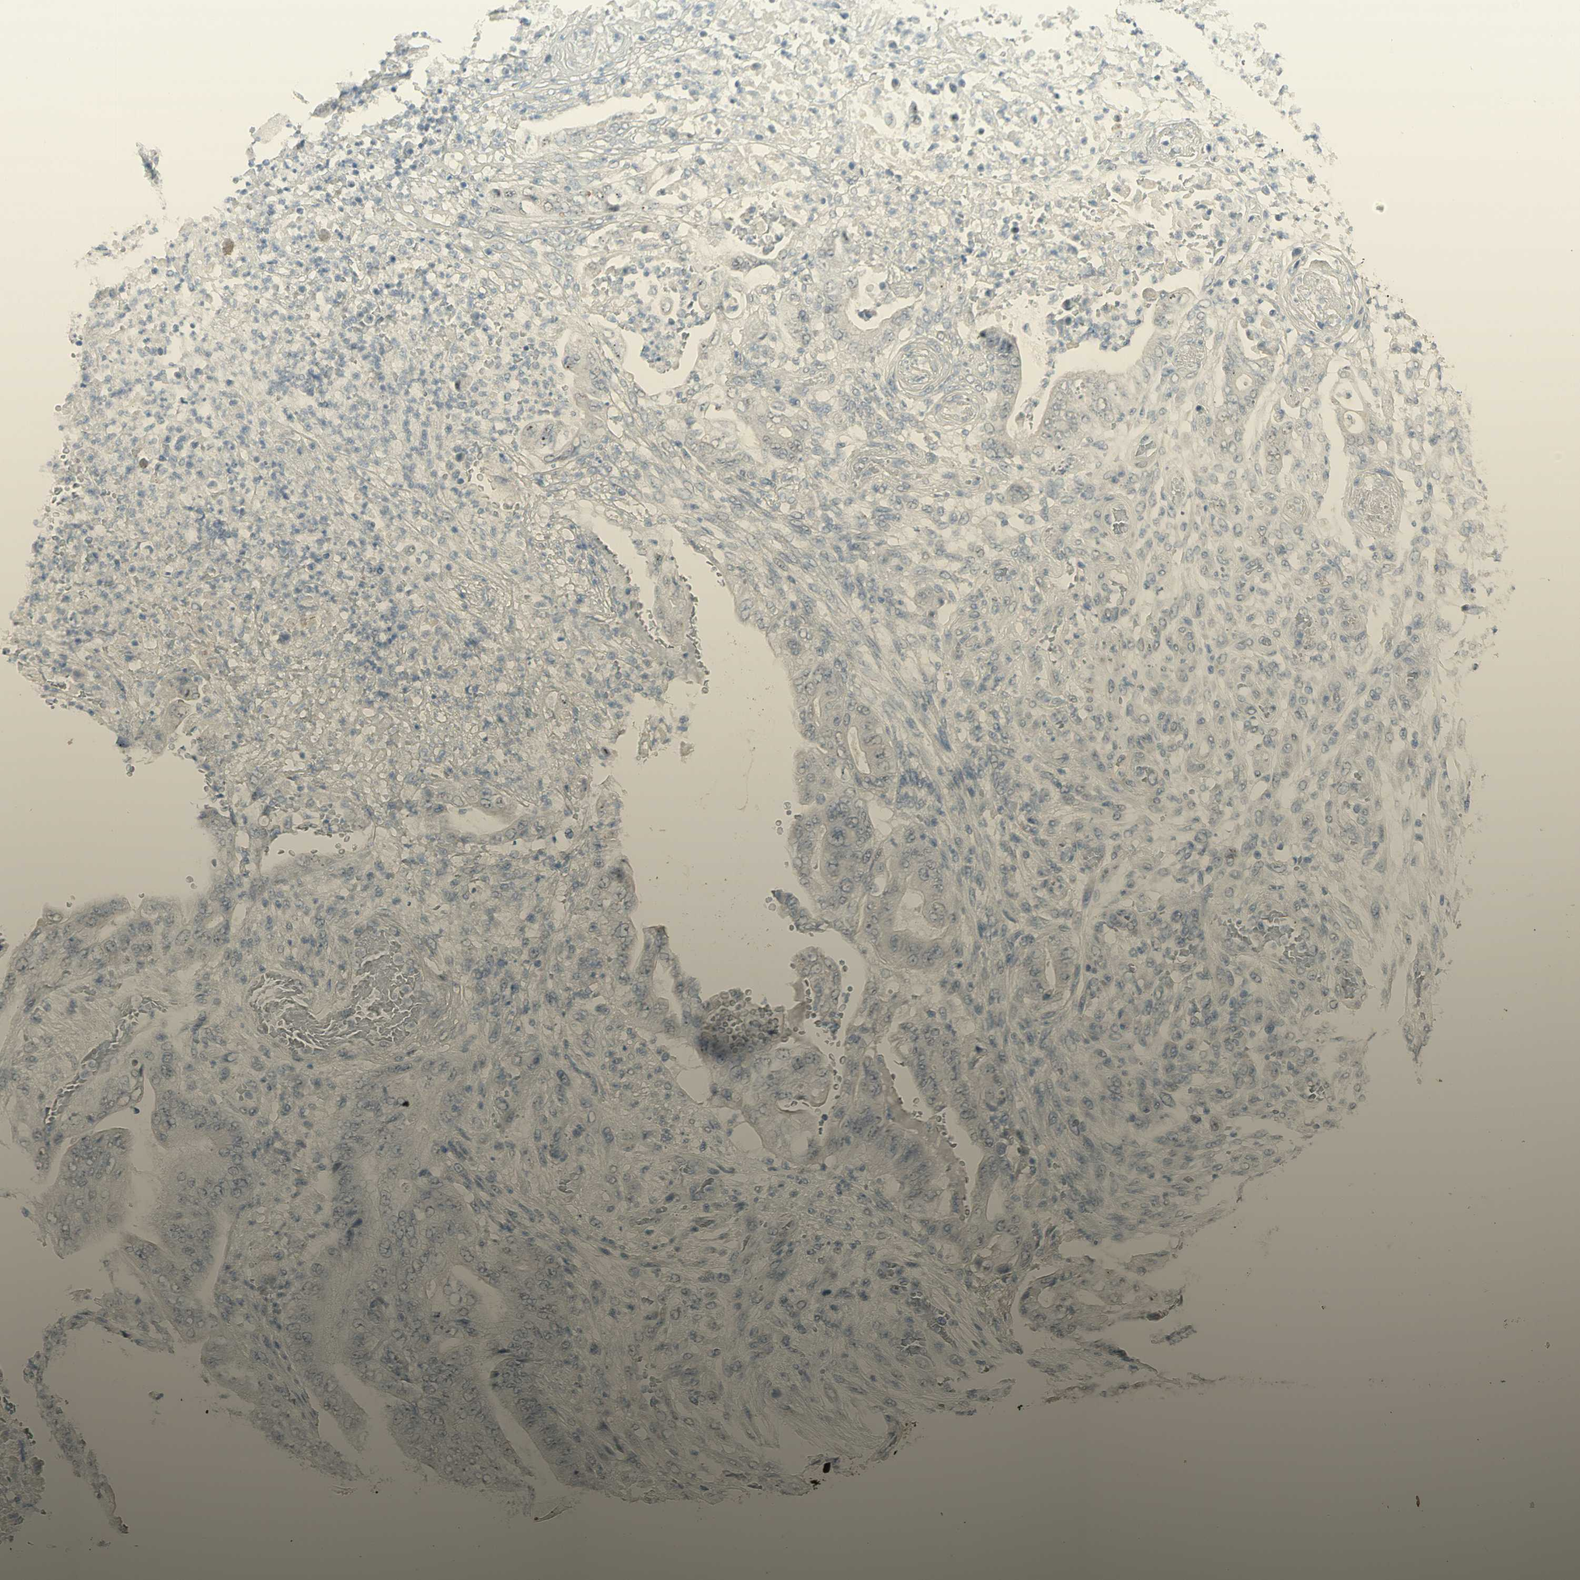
{"staining": {"intensity": "negative", "quantity": "none", "location": "none"}, "tissue": "stomach cancer", "cell_type": "Tumor cells", "image_type": "cancer", "snomed": [{"axis": "morphology", "description": "Adenocarcinoma, NOS"}, {"axis": "topography", "description": "Stomach"}], "caption": "Immunohistochemistry of adenocarcinoma (stomach) reveals no expression in tumor cells. (DAB (3,3'-diaminobenzidine) IHC, high magnification).", "gene": "MUC3A", "patient": {"sex": "female", "age": 73}}